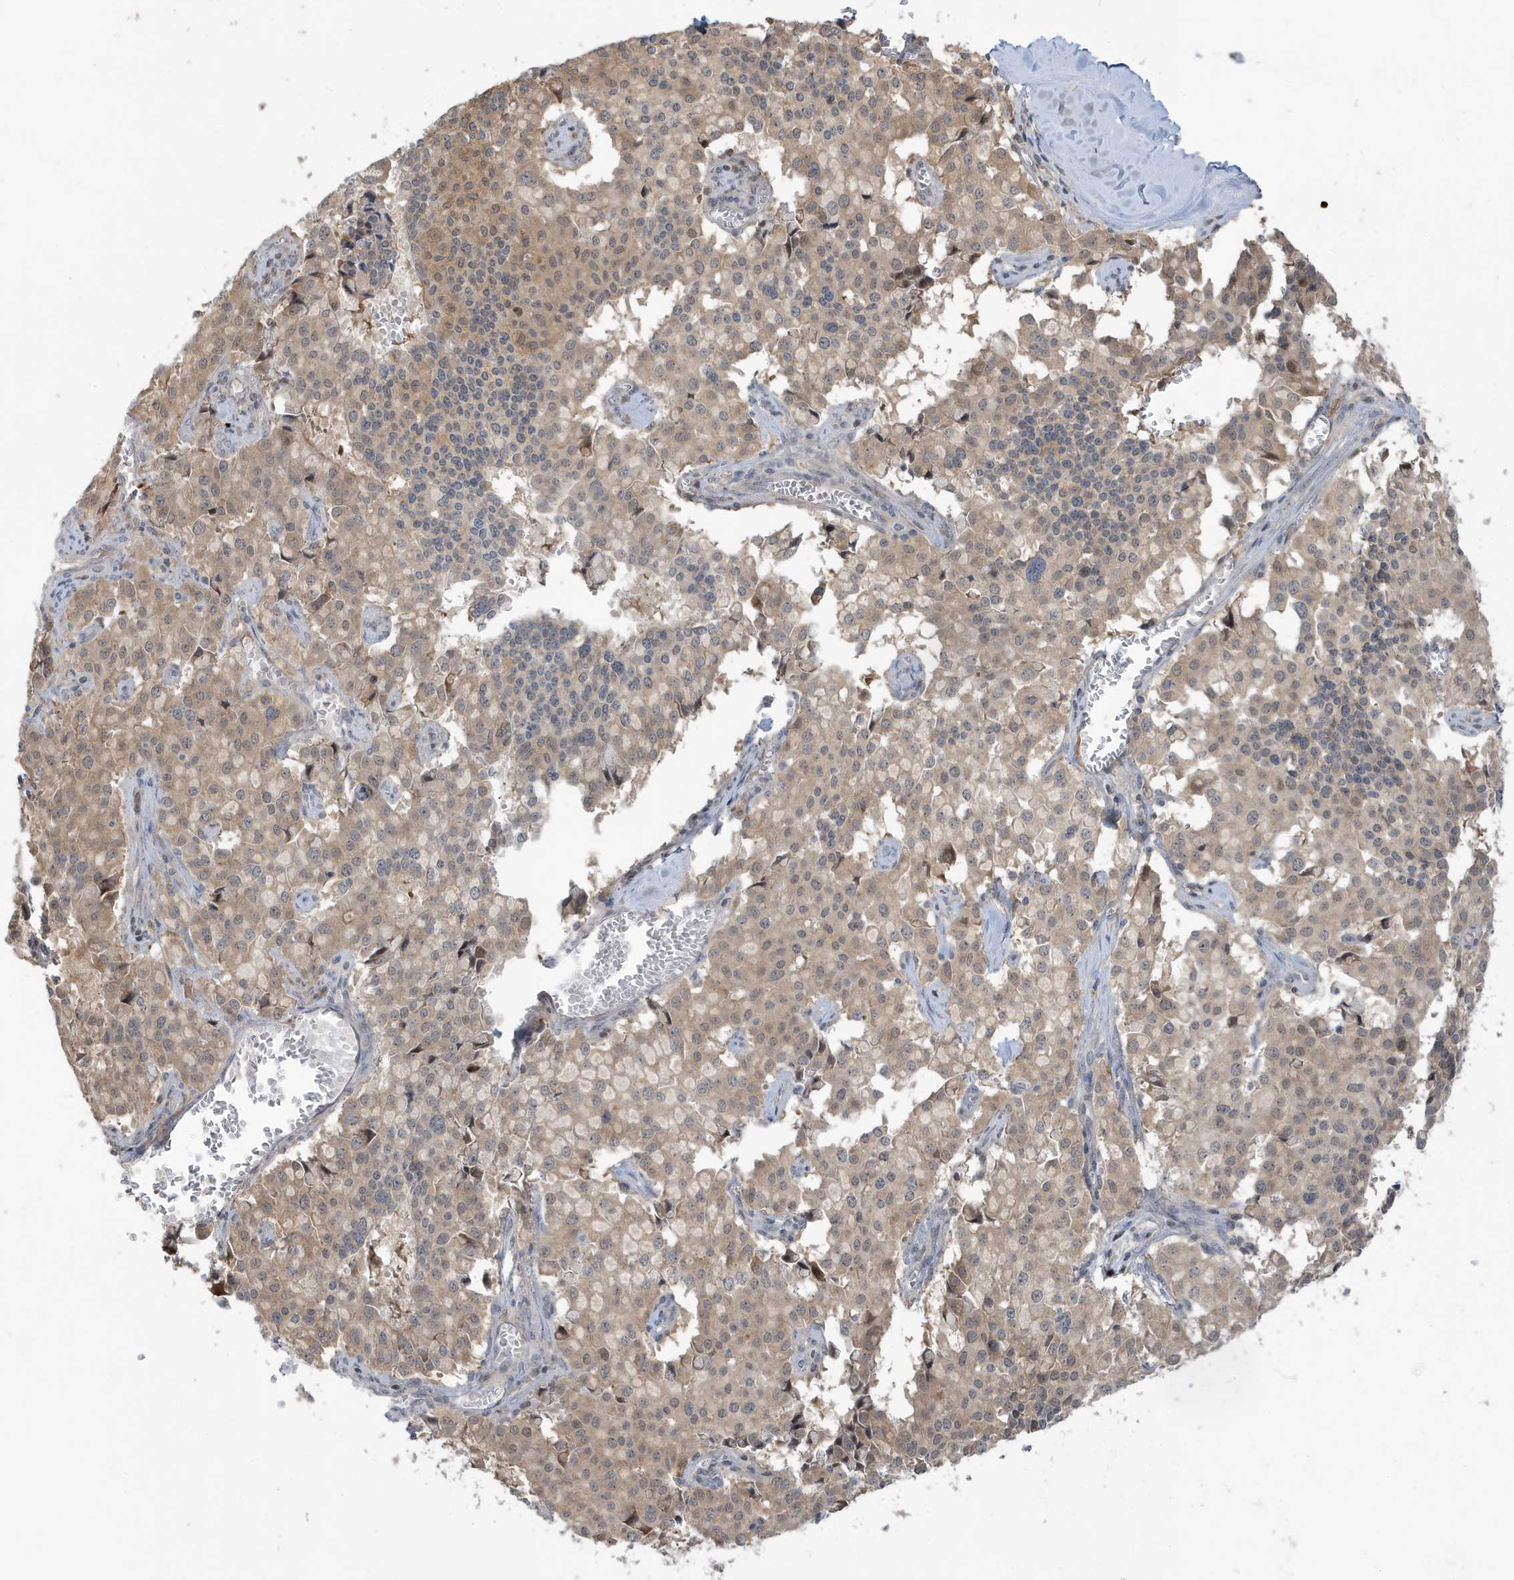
{"staining": {"intensity": "weak", "quantity": ">75%", "location": "cytoplasmic/membranous"}, "tissue": "pancreatic cancer", "cell_type": "Tumor cells", "image_type": "cancer", "snomed": [{"axis": "morphology", "description": "Adenocarcinoma, NOS"}, {"axis": "topography", "description": "Pancreas"}], "caption": "Brown immunohistochemical staining in pancreatic cancer demonstrates weak cytoplasmic/membranous positivity in about >75% of tumor cells. Immunohistochemistry (ihc) stains the protein in brown and the nuclei are stained blue.", "gene": "PRRT3", "patient": {"sex": "male", "age": 65}}